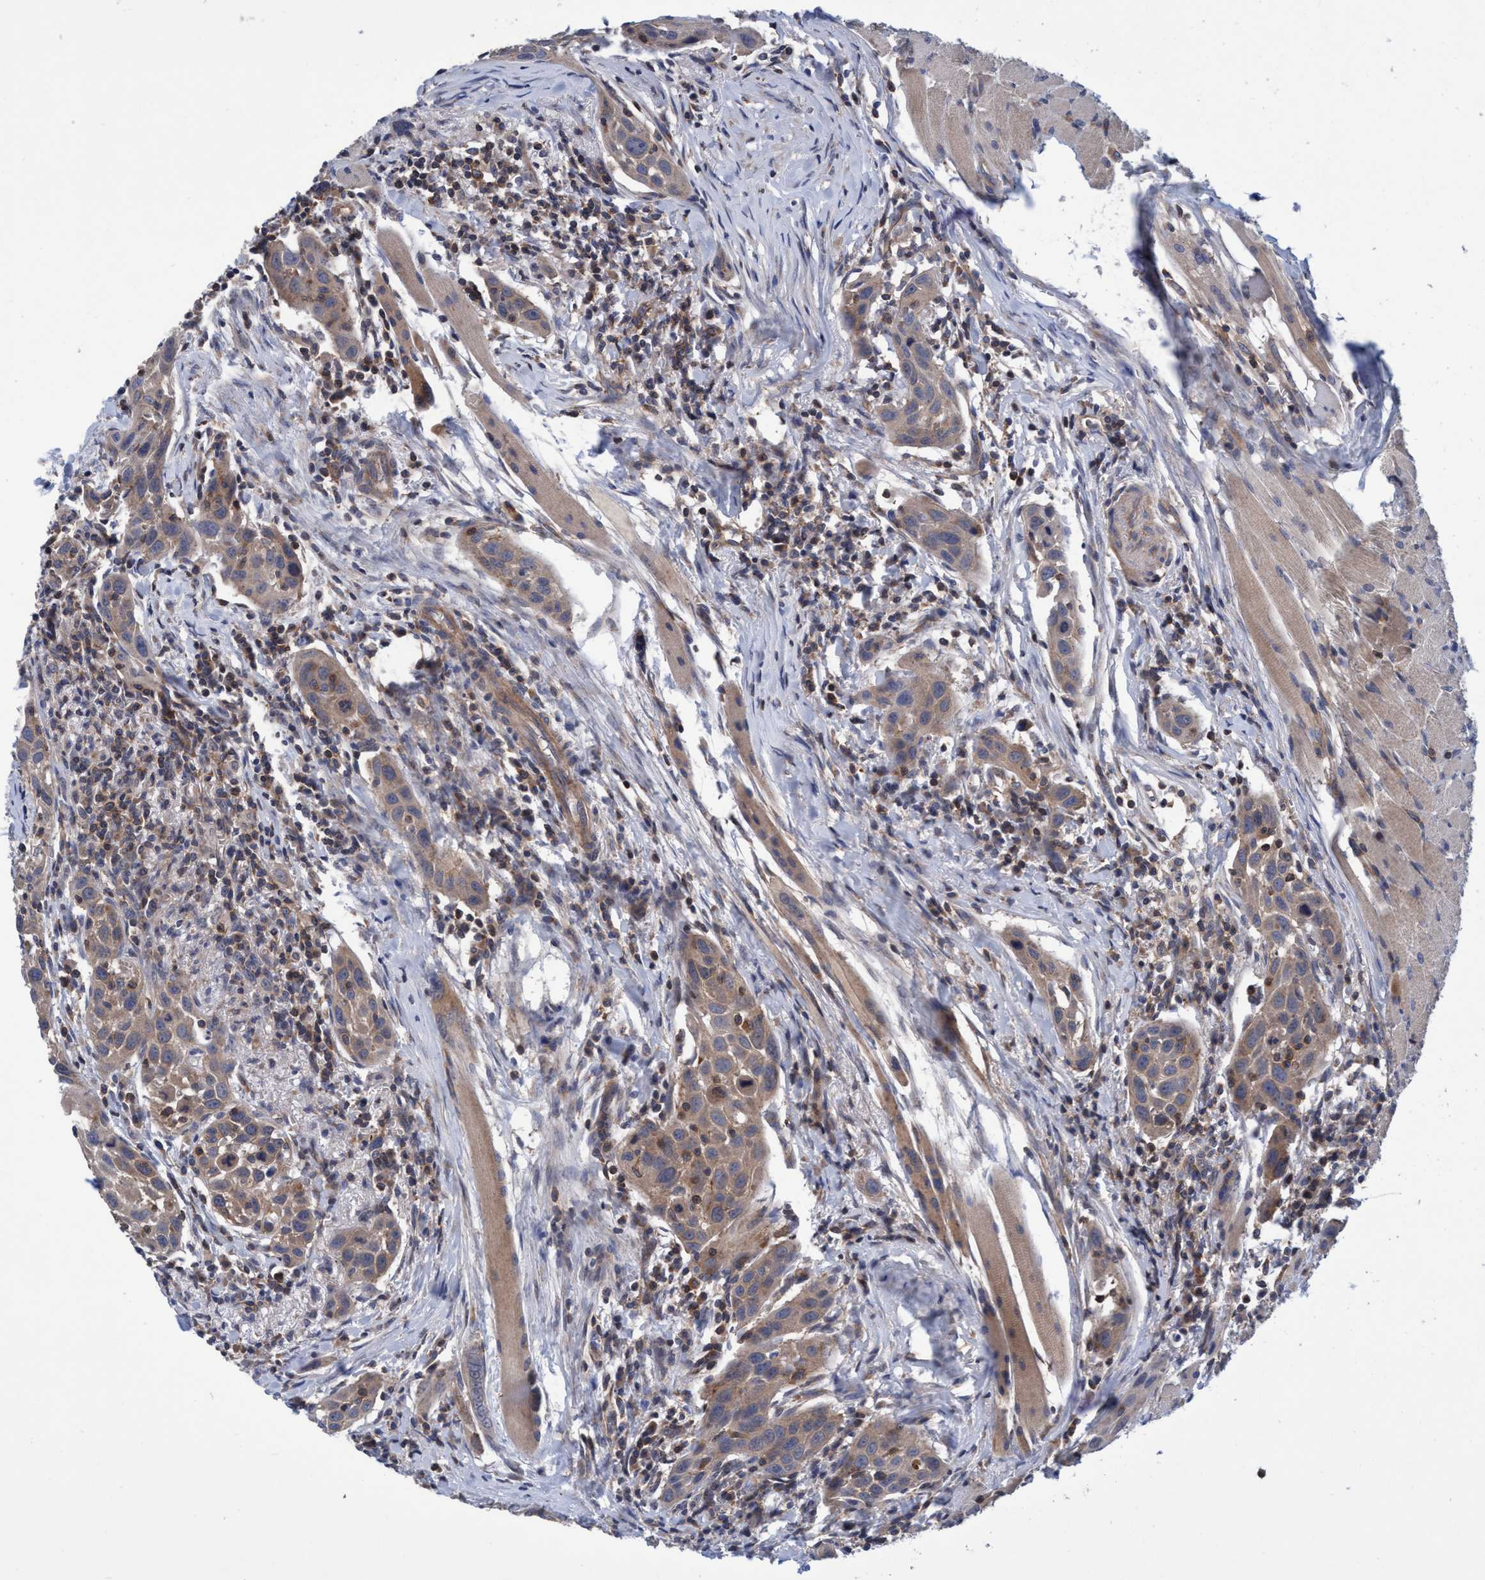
{"staining": {"intensity": "weak", "quantity": ">75%", "location": "cytoplasmic/membranous"}, "tissue": "head and neck cancer", "cell_type": "Tumor cells", "image_type": "cancer", "snomed": [{"axis": "morphology", "description": "Squamous cell carcinoma, NOS"}, {"axis": "topography", "description": "Oral tissue"}, {"axis": "topography", "description": "Head-Neck"}], "caption": "Immunohistochemical staining of head and neck cancer (squamous cell carcinoma) exhibits low levels of weak cytoplasmic/membranous protein expression in approximately >75% of tumor cells.", "gene": "CALCOCO2", "patient": {"sex": "female", "age": 50}}